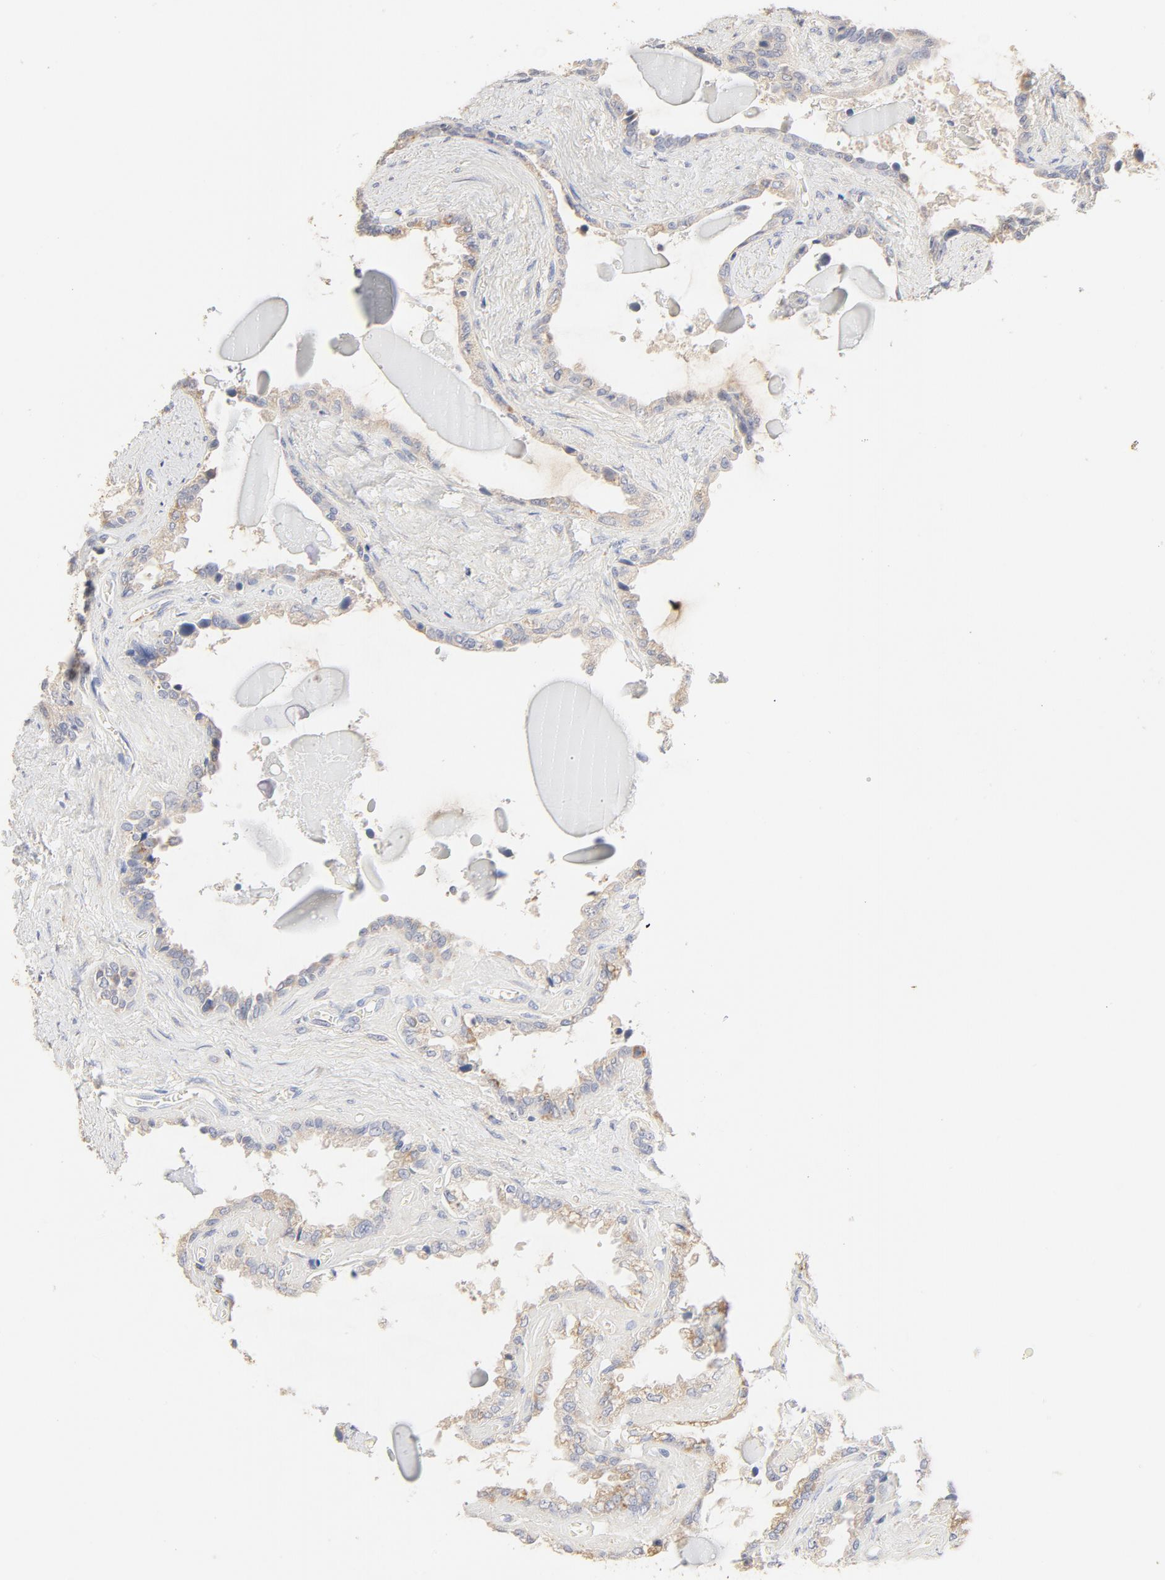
{"staining": {"intensity": "negative", "quantity": "none", "location": "none"}, "tissue": "seminal vesicle", "cell_type": "Glandular cells", "image_type": "normal", "snomed": [{"axis": "morphology", "description": "Normal tissue, NOS"}, {"axis": "morphology", "description": "Inflammation, NOS"}, {"axis": "topography", "description": "Urinary bladder"}, {"axis": "topography", "description": "Prostate"}, {"axis": "topography", "description": "Seminal veicle"}], "caption": "This histopathology image is of normal seminal vesicle stained with immunohistochemistry to label a protein in brown with the nuclei are counter-stained blue. There is no positivity in glandular cells. (DAB IHC with hematoxylin counter stain).", "gene": "FCGBP", "patient": {"sex": "male", "age": 82}}